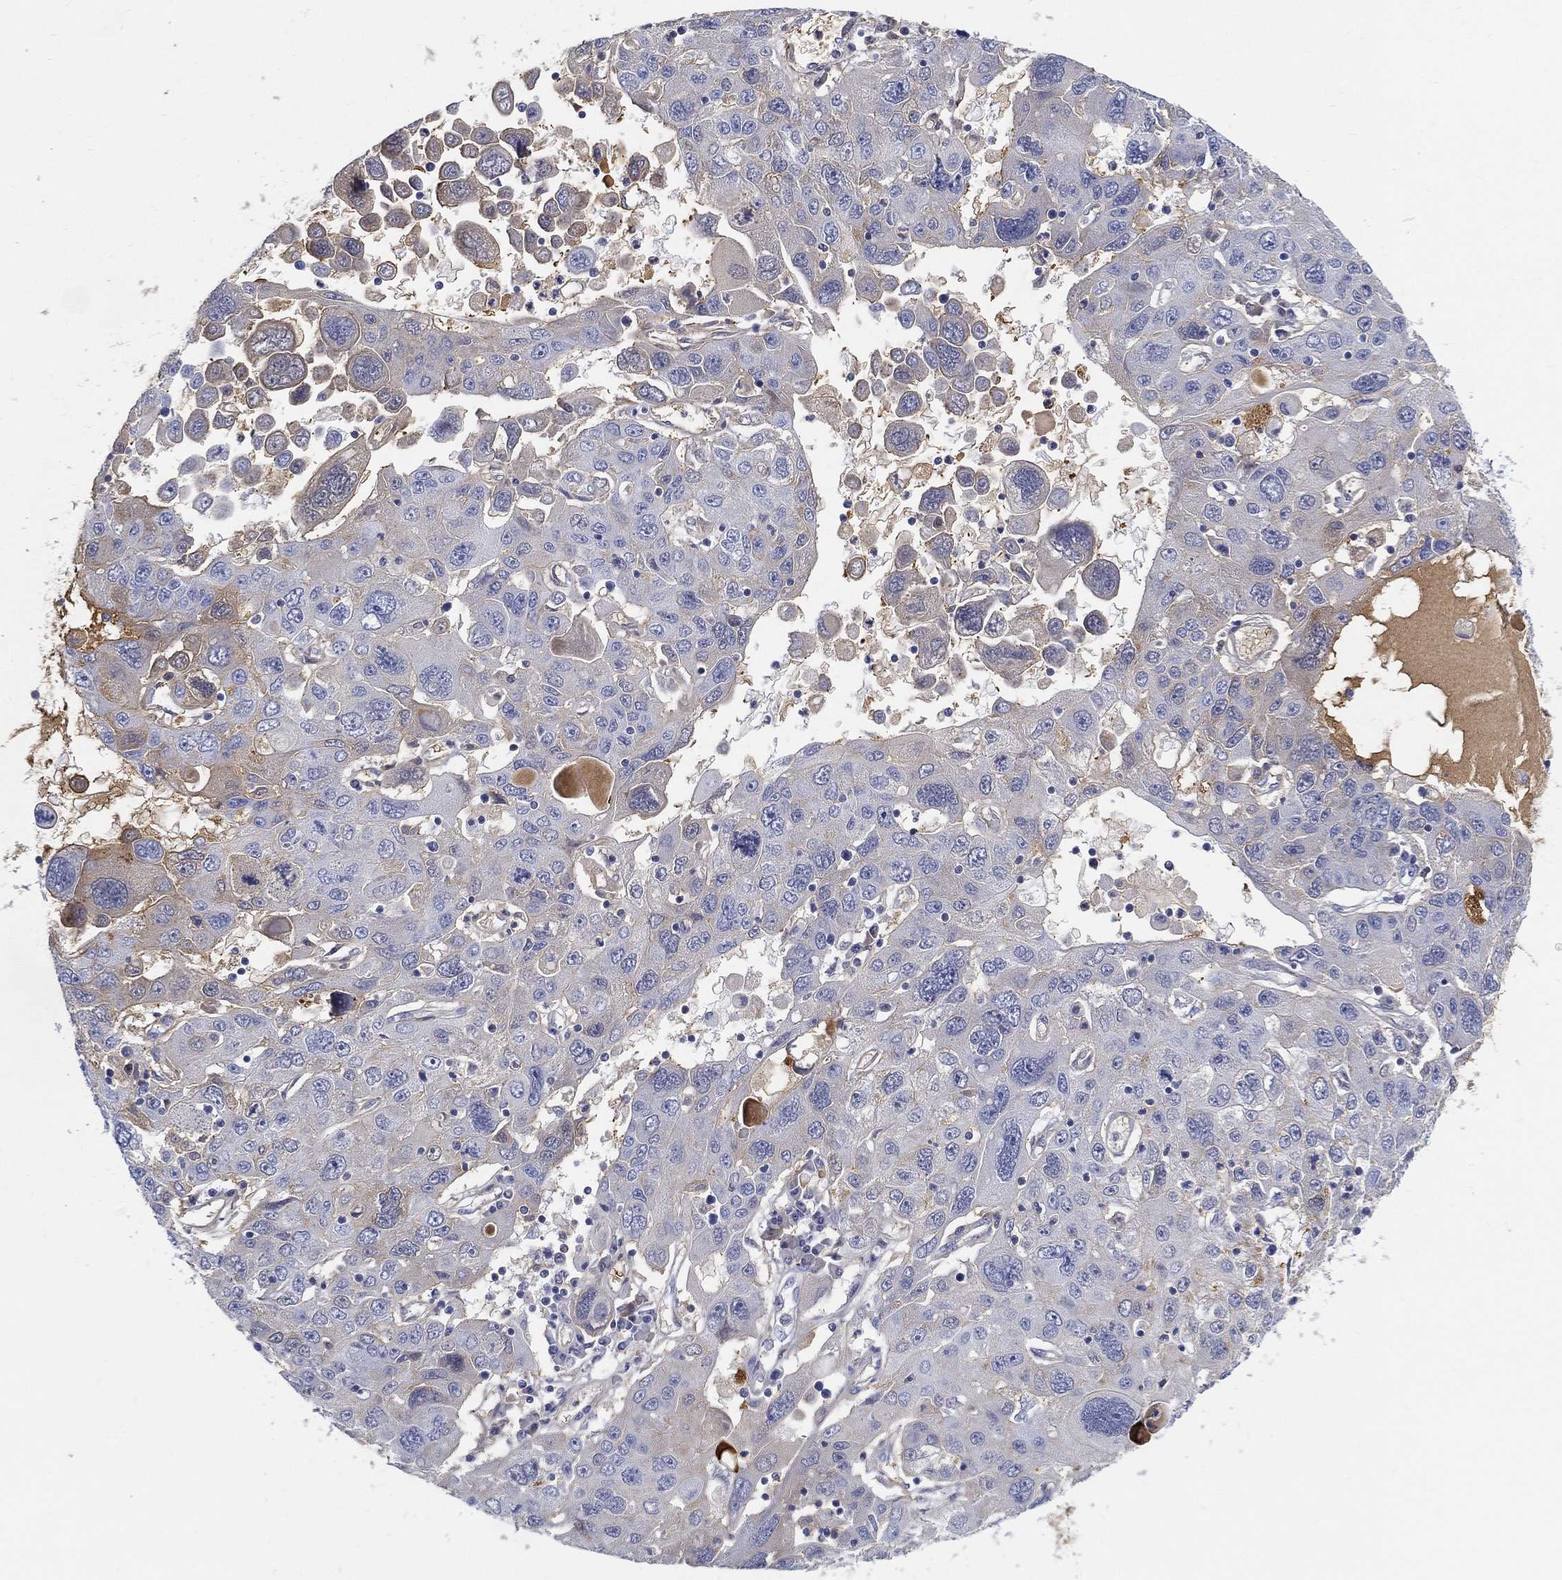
{"staining": {"intensity": "weak", "quantity": "<25%", "location": "cytoplasmic/membranous"}, "tissue": "stomach cancer", "cell_type": "Tumor cells", "image_type": "cancer", "snomed": [{"axis": "morphology", "description": "Adenocarcinoma, NOS"}, {"axis": "topography", "description": "Stomach"}], "caption": "High power microscopy image of an IHC micrograph of adenocarcinoma (stomach), revealing no significant expression in tumor cells.", "gene": "IFNB1", "patient": {"sex": "male", "age": 56}}